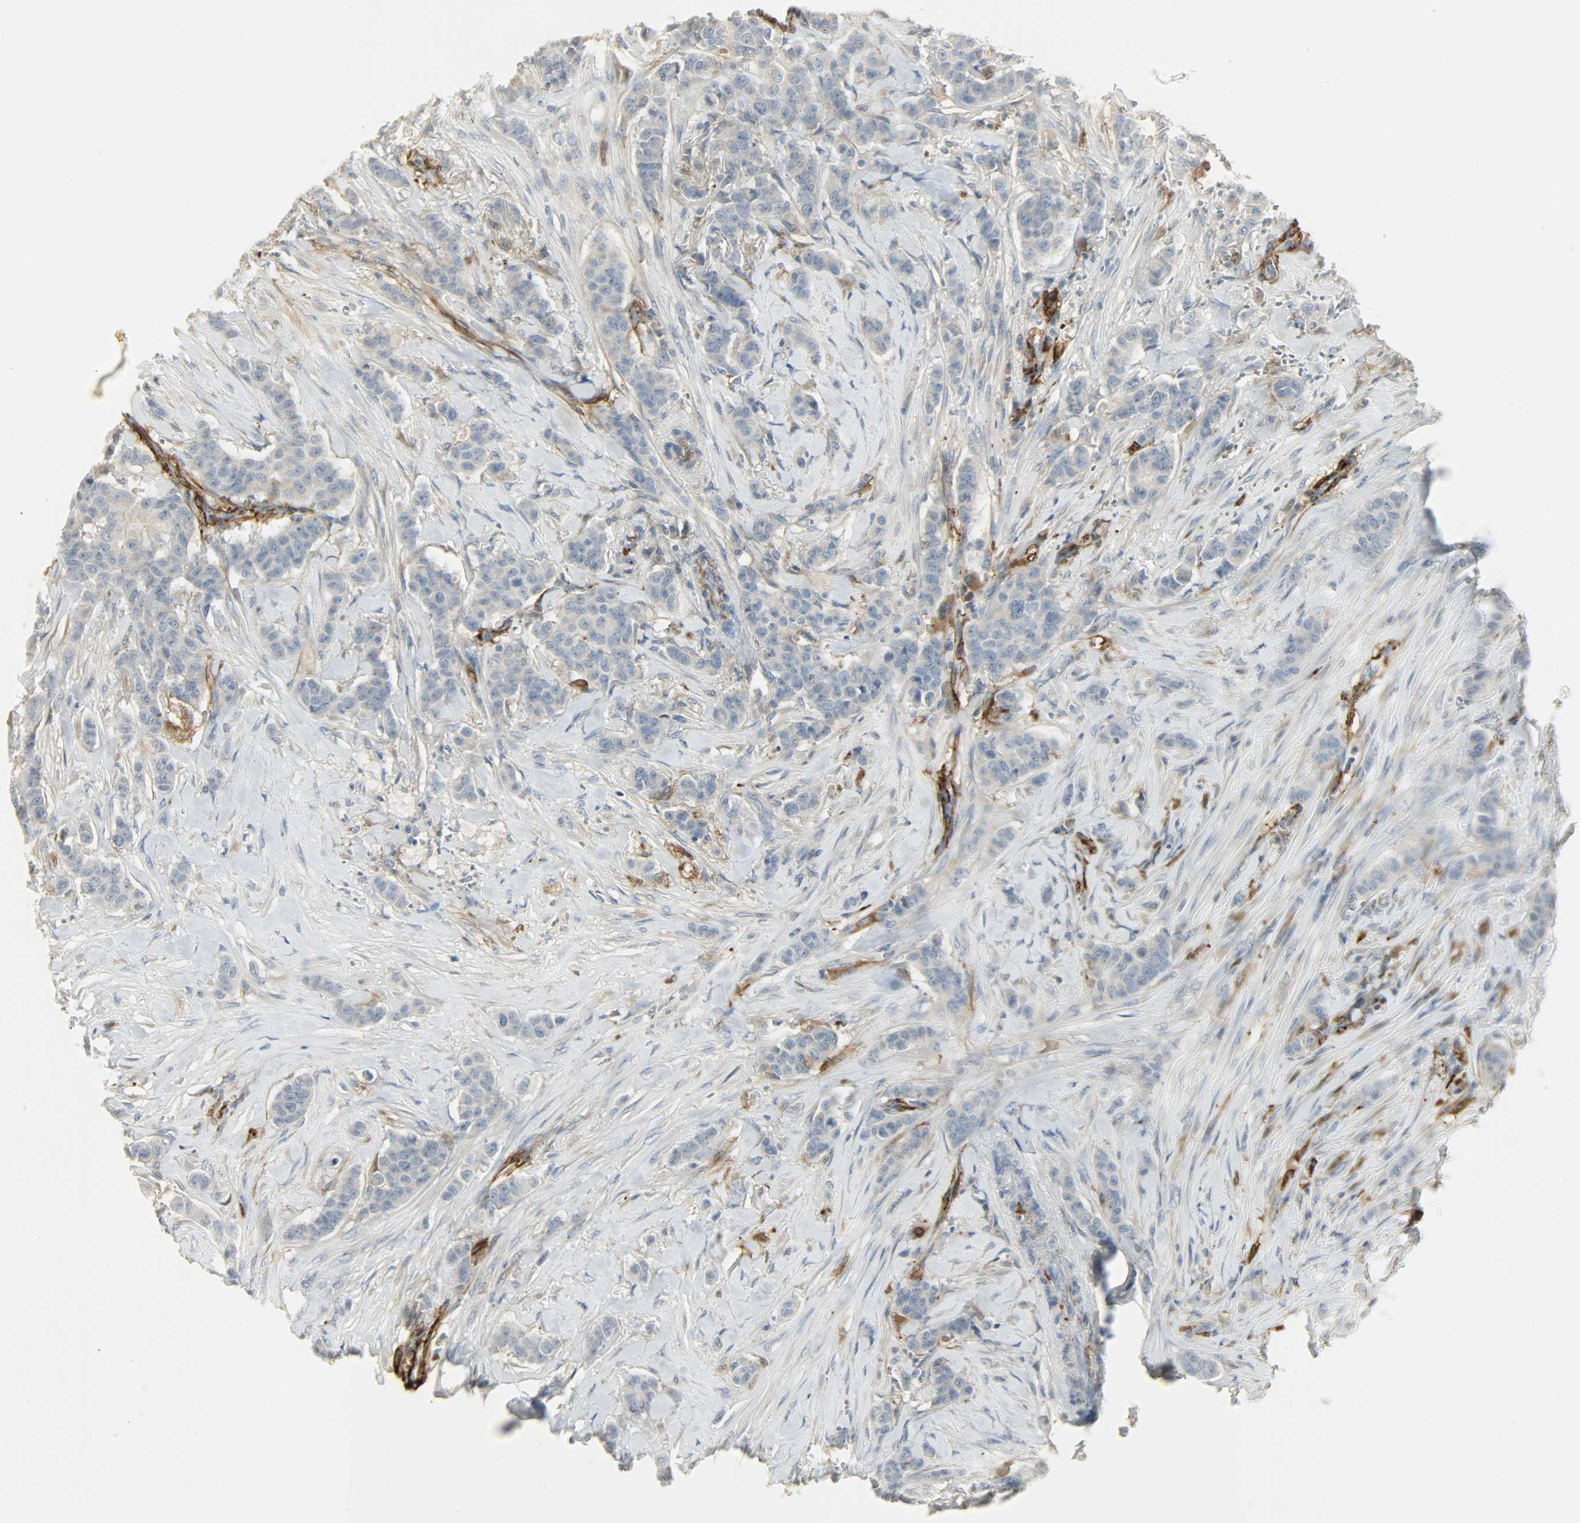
{"staining": {"intensity": "negative", "quantity": "none", "location": "none"}, "tissue": "breast cancer", "cell_type": "Tumor cells", "image_type": "cancer", "snomed": [{"axis": "morphology", "description": "Duct carcinoma"}, {"axis": "topography", "description": "Breast"}], "caption": "Tumor cells show no significant protein expression in breast cancer. (Brightfield microscopy of DAB (3,3'-diaminobenzidine) immunohistochemistry (IHC) at high magnification).", "gene": "ENPEP", "patient": {"sex": "female", "age": 40}}